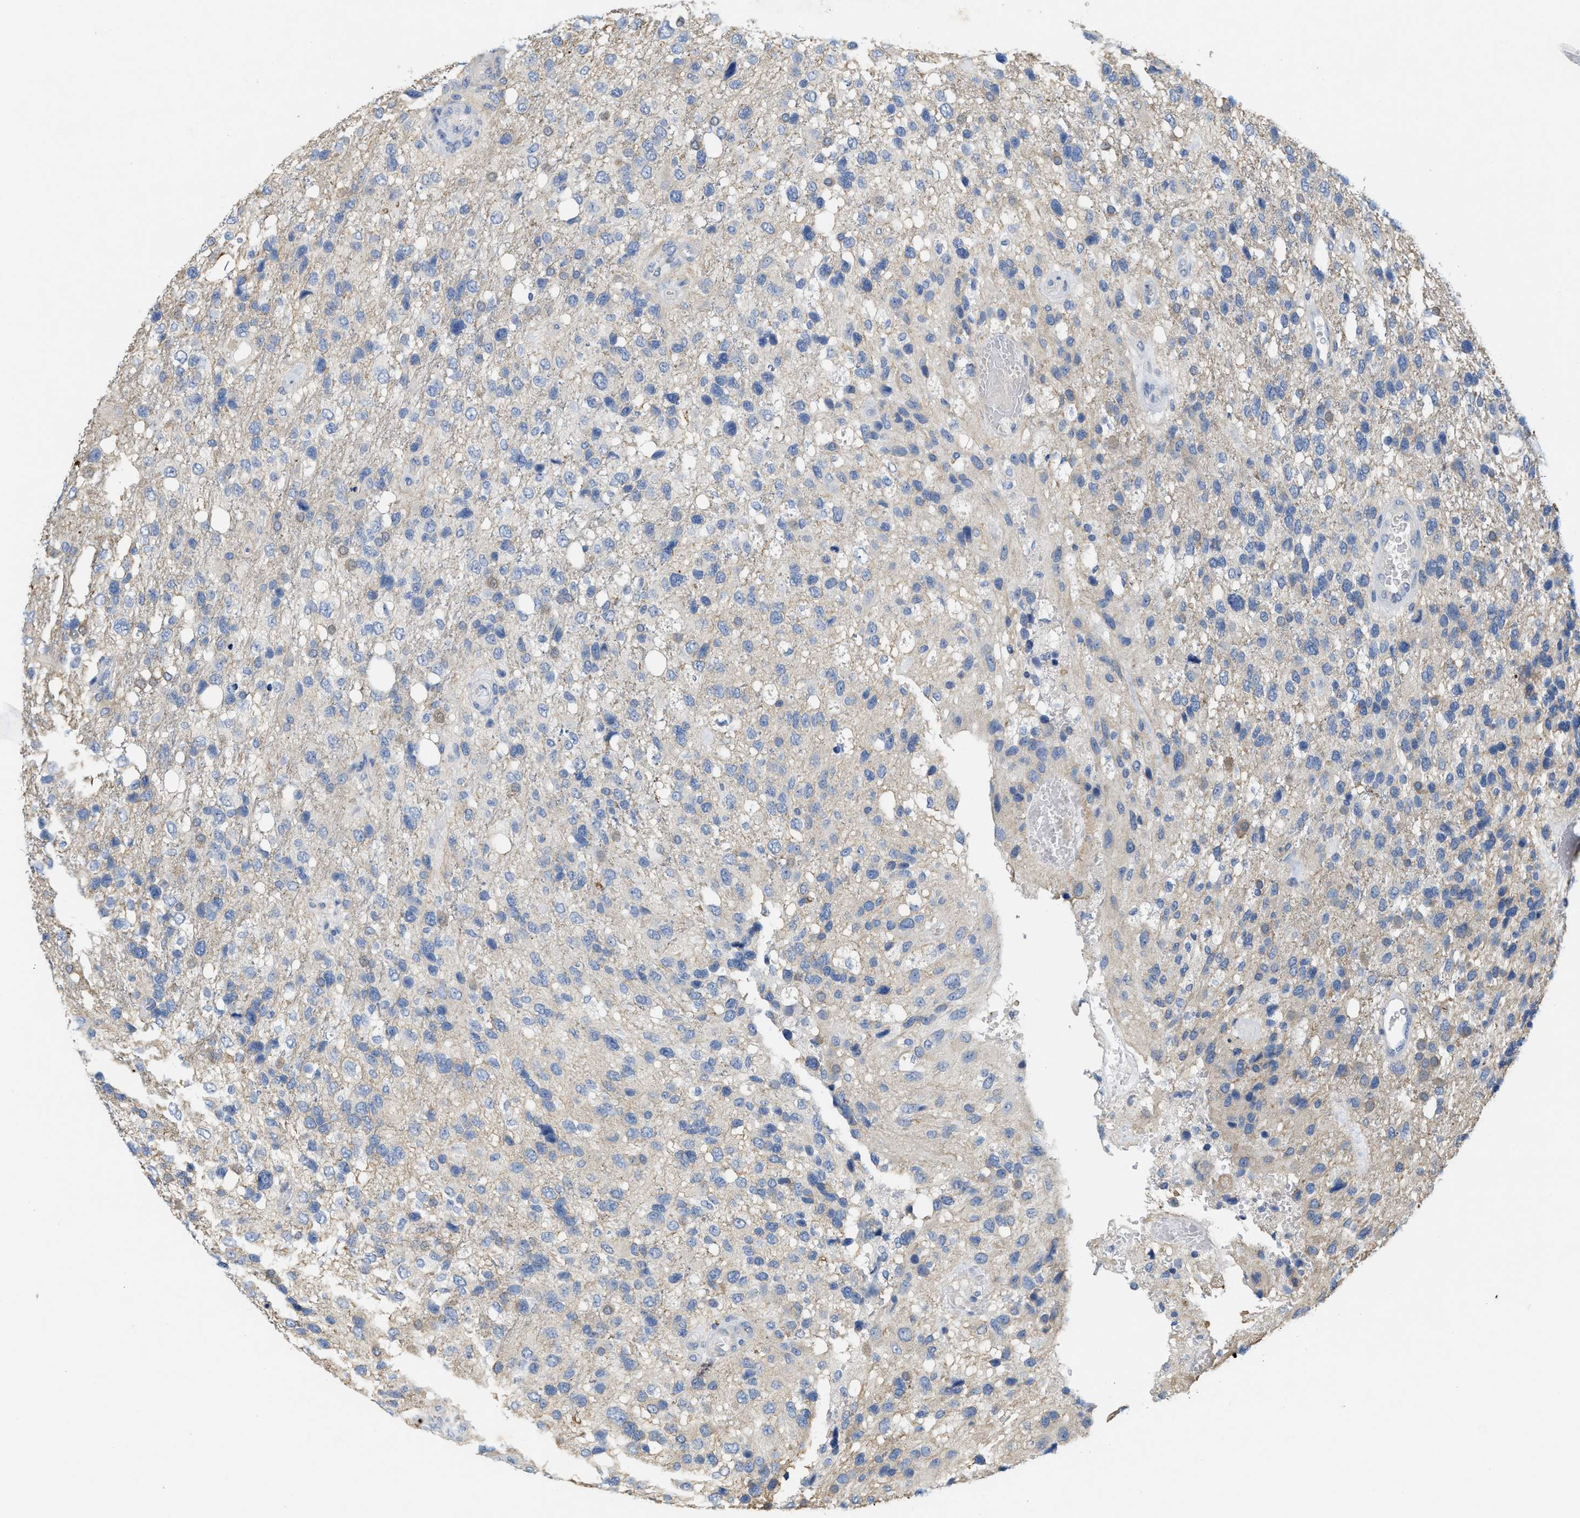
{"staining": {"intensity": "negative", "quantity": "none", "location": "none"}, "tissue": "glioma", "cell_type": "Tumor cells", "image_type": "cancer", "snomed": [{"axis": "morphology", "description": "Glioma, malignant, High grade"}, {"axis": "topography", "description": "Brain"}], "caption": "Immunohistochemistry (IHC) of glioma reveals no expression in tumor cells.", "gene": "CPA2", "patient": {"sex": "female", "age": 58}}